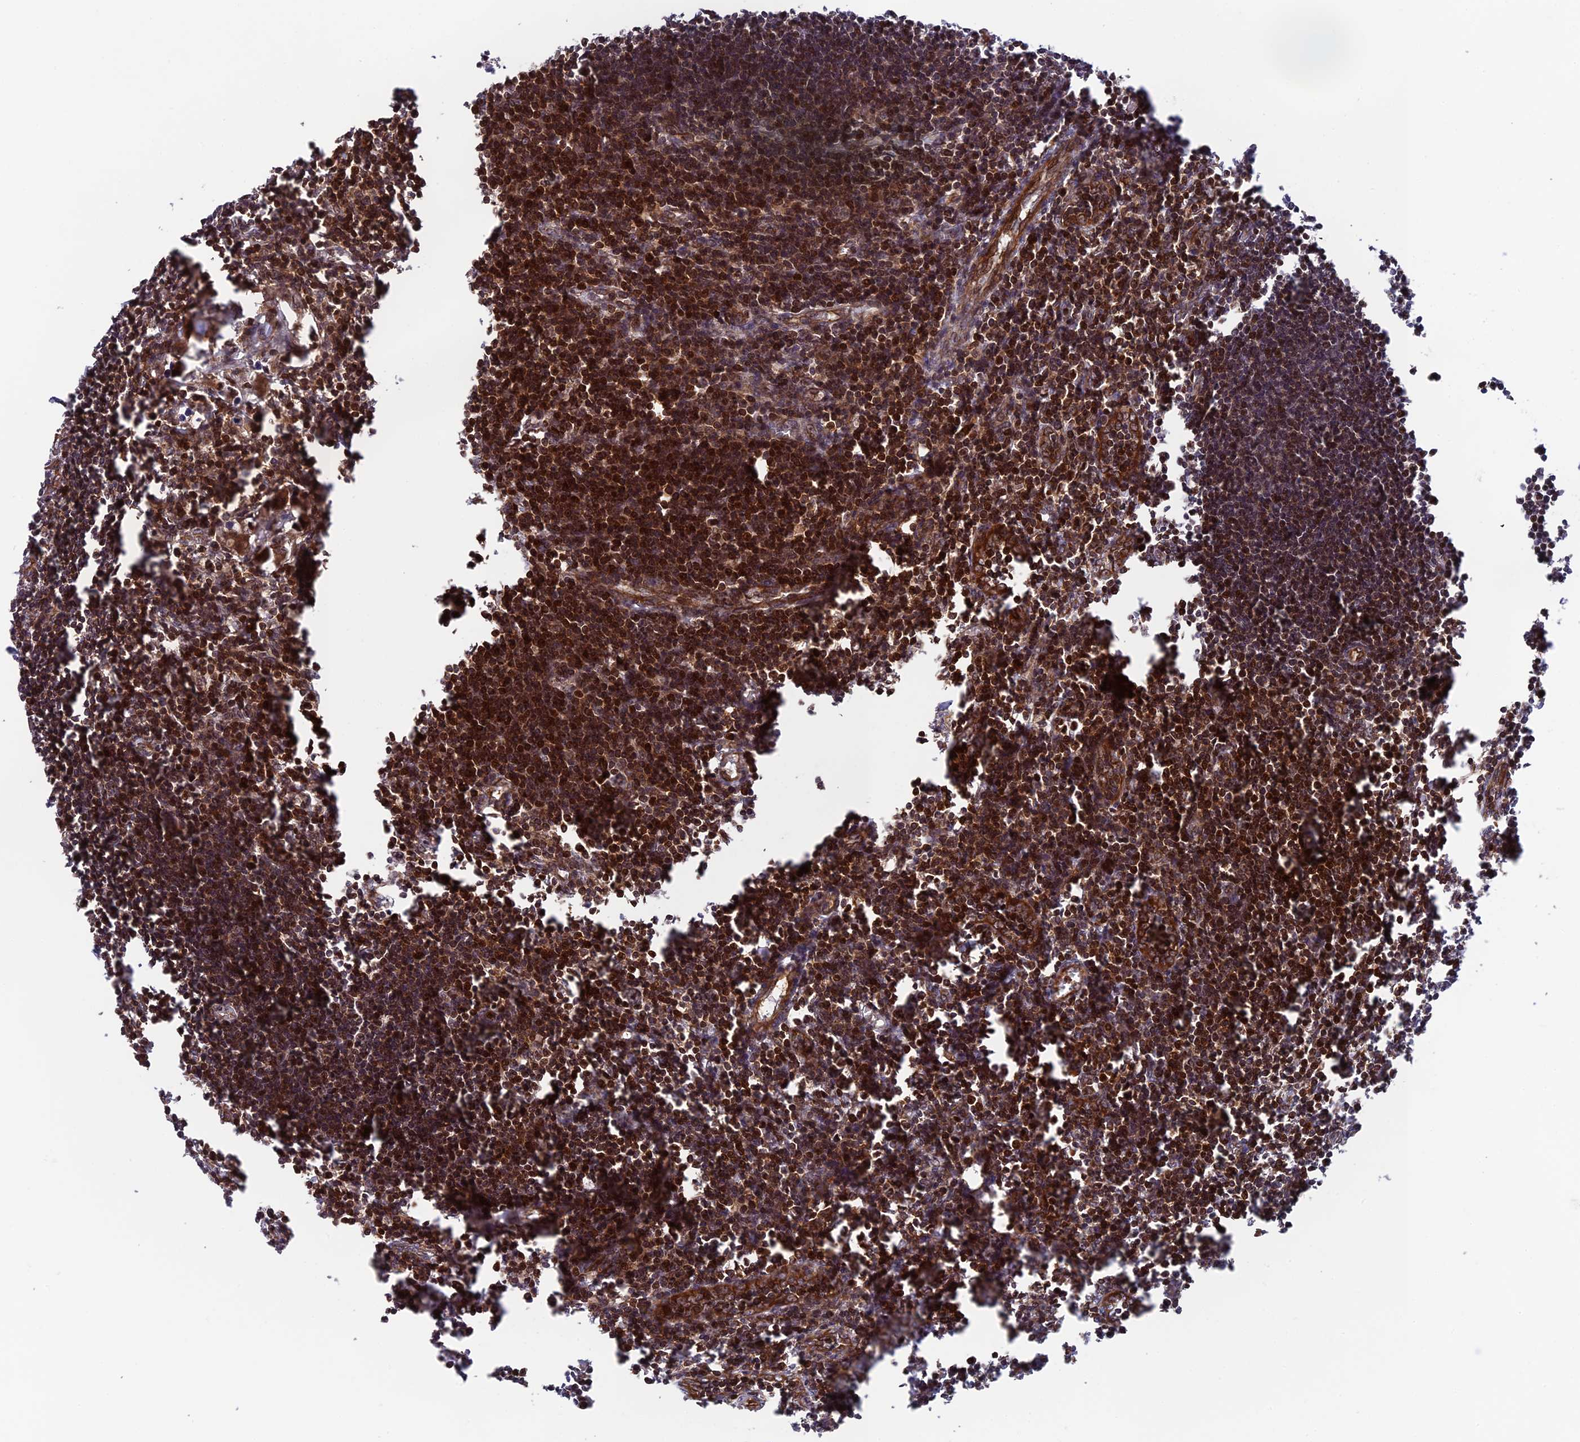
{"staining": {"intensity": "strong", "quantity": ">75%", "location": "cytoplasmic/membranous,nuclear"}, "tissue": "lymph node", "cell_type": "Germinal center cells", "image_type": "normal", "snomed": [{"axis": "morphology", "description": "Normal tissue, NOS"}, {"axis": "morphology", "description": "Malignant melanoma, Metastatic site"}, {"axis": "topography", "description": "Lymph node"}], "caption": "IHC histopathology image of benign lymph node: lymph node stained using IHC reveals high levels of strong protein expression localized specifically in the cytoplasmic/membranous,nuclear of germinal center cells, appearing as a cytoplasmic/membranous,nuclear brown color.", "gene": "OSBPL1A", "patient": {"sex": "male", "age": 41}}